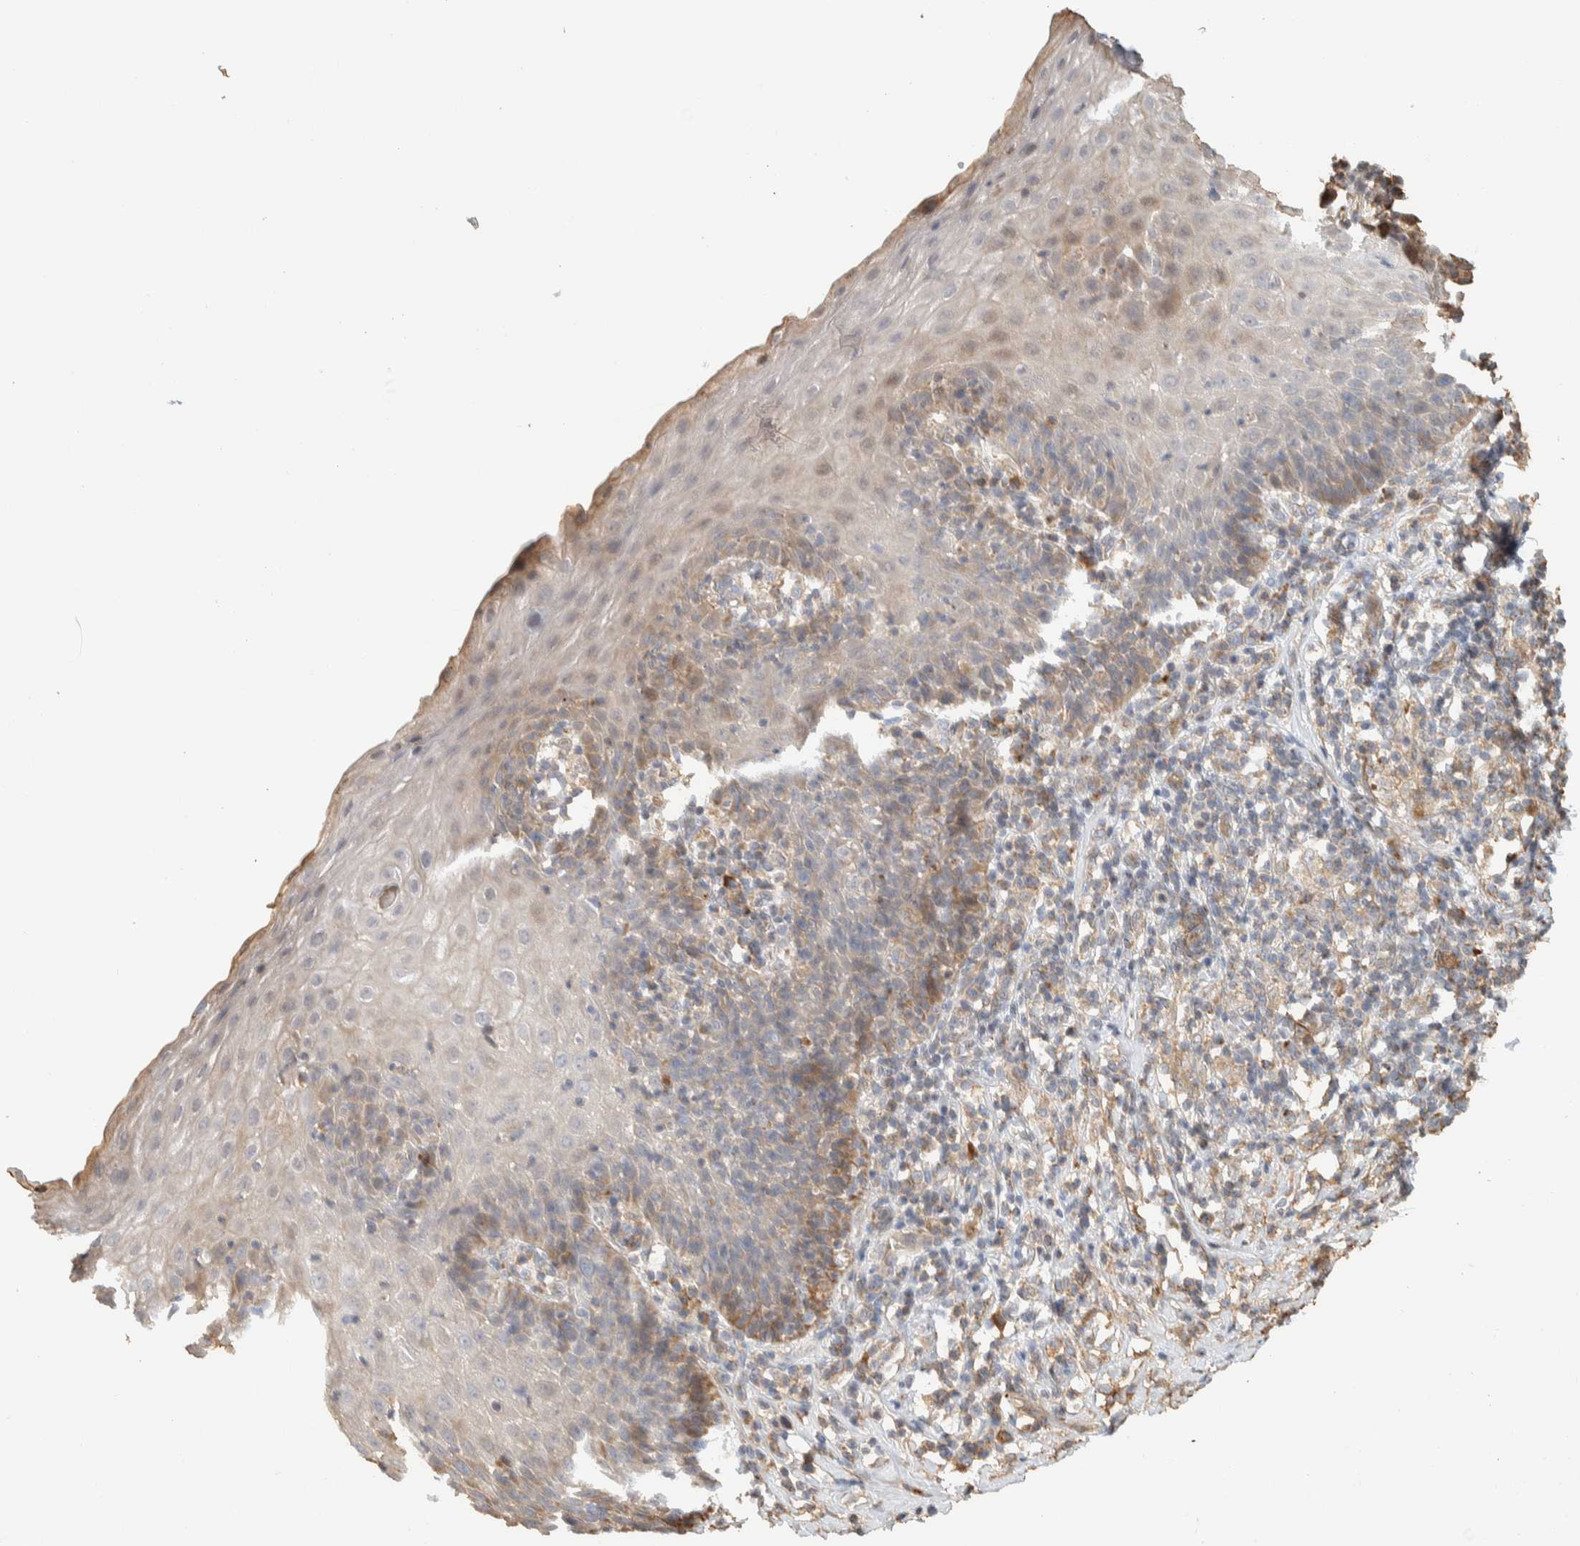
{"staining": {"intensity": "moderate", "quantity": "<25%", "location": "cytoplasmic/membranous"}, "tissue": "esophagus", "cell_type": "Squamous epithelial cells", "image_type": "normal", "snomed": [{"axis": "morphology", "description": "Normal tissue, NOS"}, {"axis": "topography", "description": "Esophagus"}], "caption": "Immunohistochemistry (IHC) (DAB (3,3'-diaminobenzidine)) staining of normal esophagus exhibits moderate cytoplasmic/membranous protein positivity in about <25% of squamous epithelial cells.", "gene": "KIF9", "patient": {"sex": "female", "age": 61}}